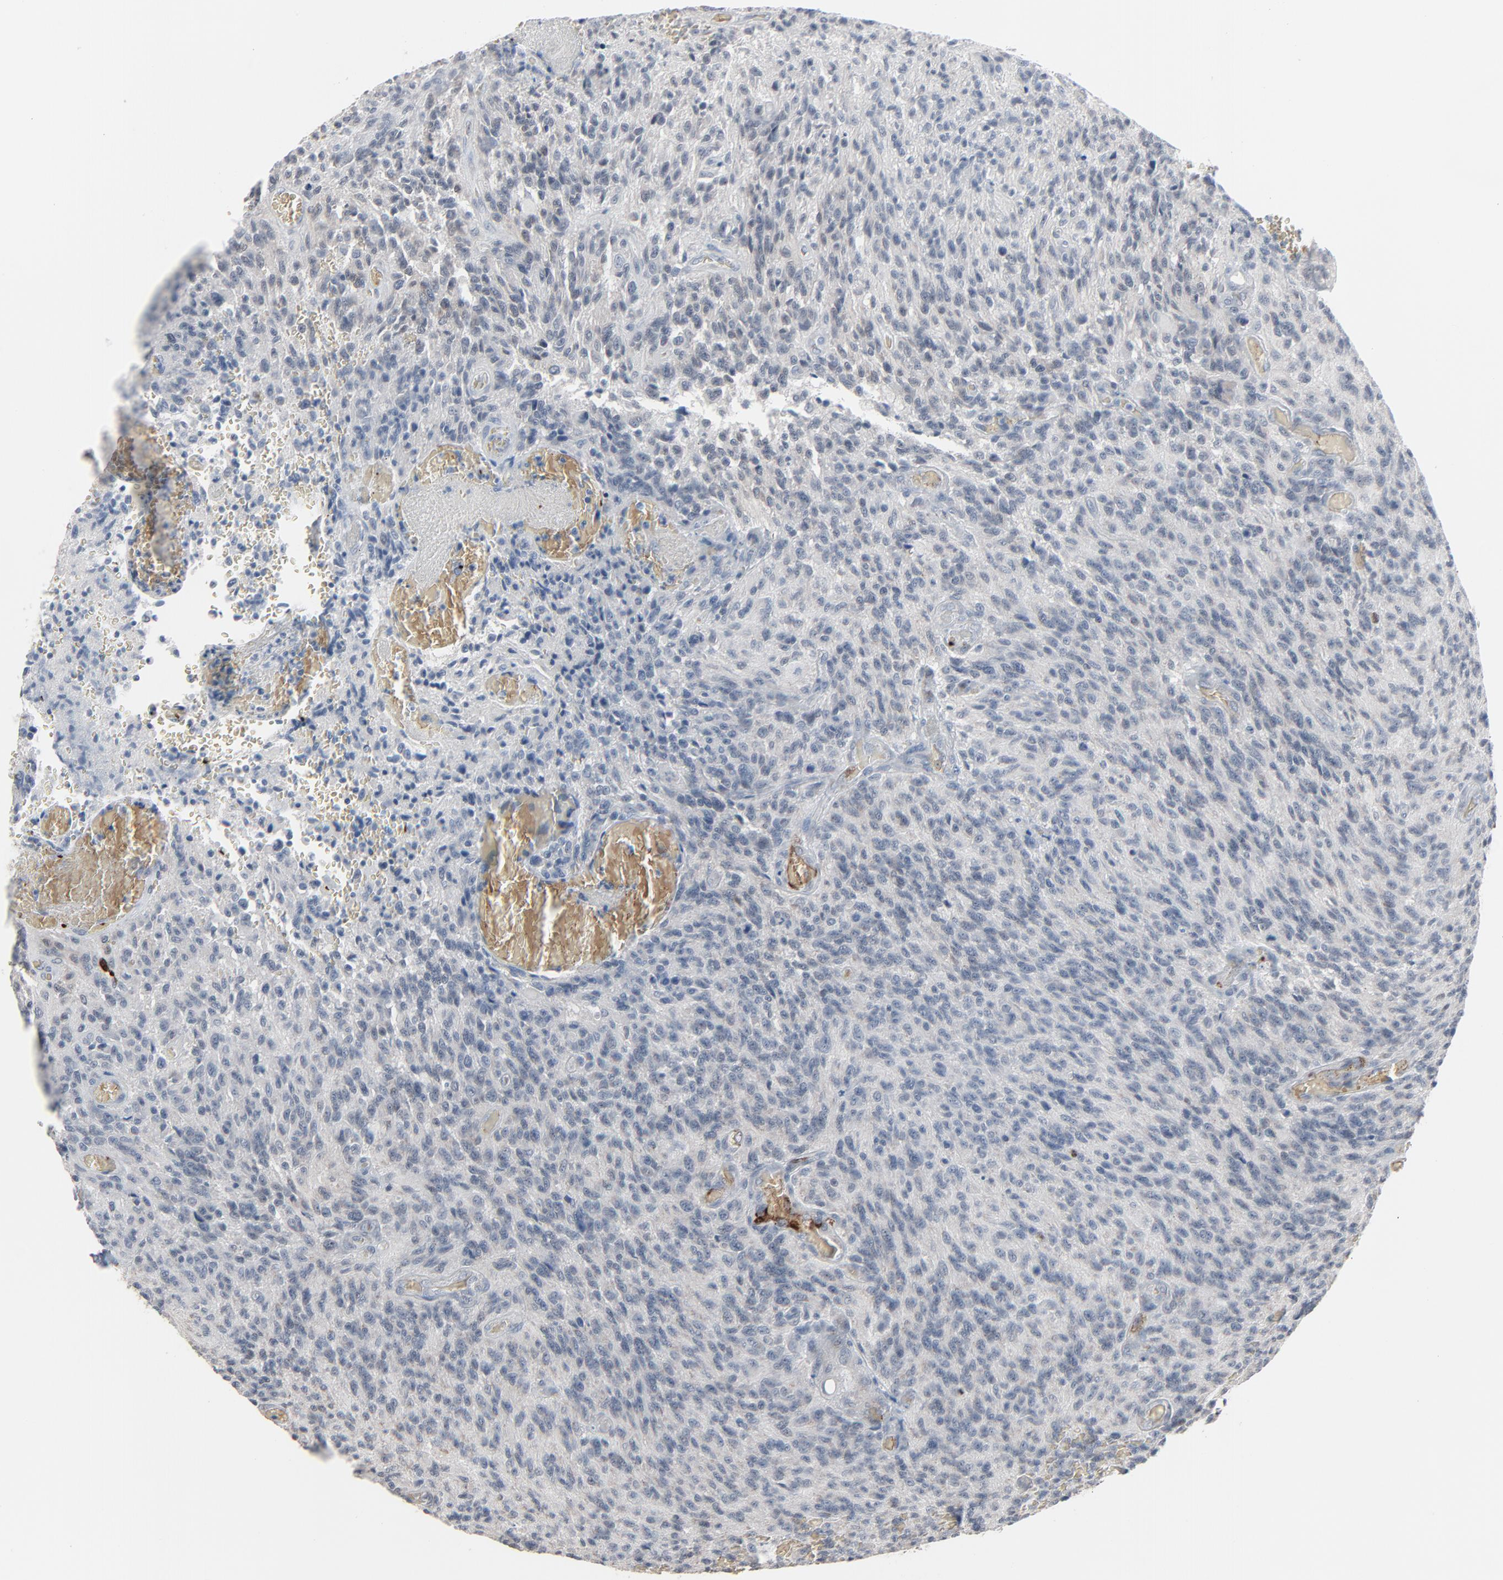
{"staining": {"intensity": "negative", "quantity": "none", "location": "none"}, "tissue": "glioma", "cell_type": "Tumor cells", "image_type": "cancer", "snomed": [{"axis": "morphology", "description": "Normal tissue, NOS"}, {"axis": "morphology", "description": "Glioma, malignant, High grade"}, {"axis": "topography", "description": "Cerebral cortex"}], "caption": "Immunohistochemistry image of neoplastic tissue: malignant glioma (high-grade) stained with DAB (3,3'-diaminobenzidine) displays no significant protein positivity in tumor cells.", "gene": "SAGE1", "patient": {"sex": "male", "age": 56}}